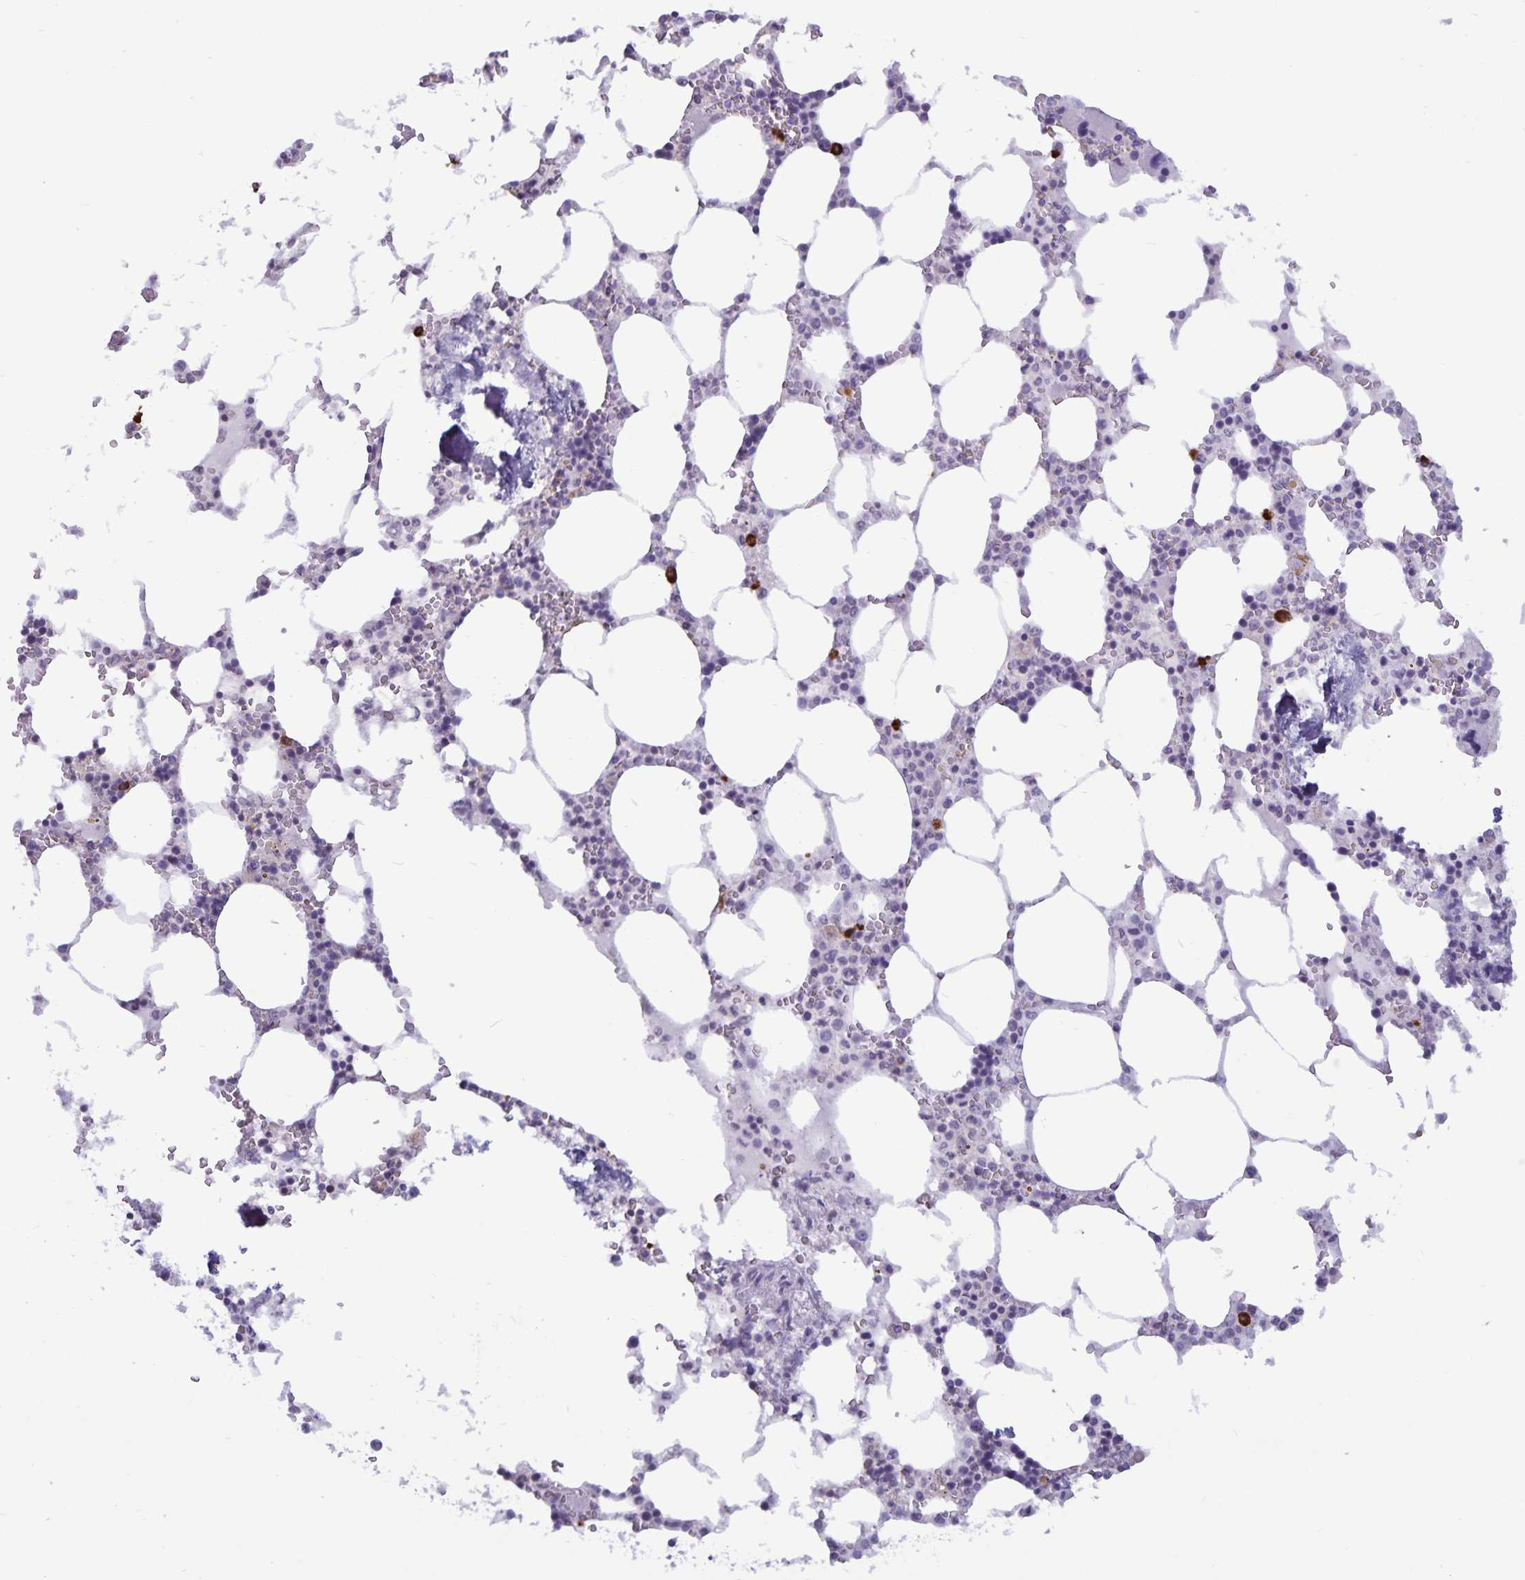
{"staining": {"intensity": "strong", "quantity": "<25%", "location": "cytoplasmic/membranous"}, "tissue": "bone marrow", "cell_type": "Hematopoietic cells", "image_type": "normal", "snomed": [{"axis": "morphology", "description": "Normal tissue, NOS"}, {"axis": "topography", "description": "Bone marrow"}], "caption": "An immunohistochemistry (IHC) image of unremarkable tissue is shown. Protein staining in brown labels strong cytoplasmic/membranous positivity in bone marrow within hematopoietic cells. (IHC, brightfield microscopy, high magnification).", "gene": "IBTK", "patient": {"sex": "male", "age": 64}}